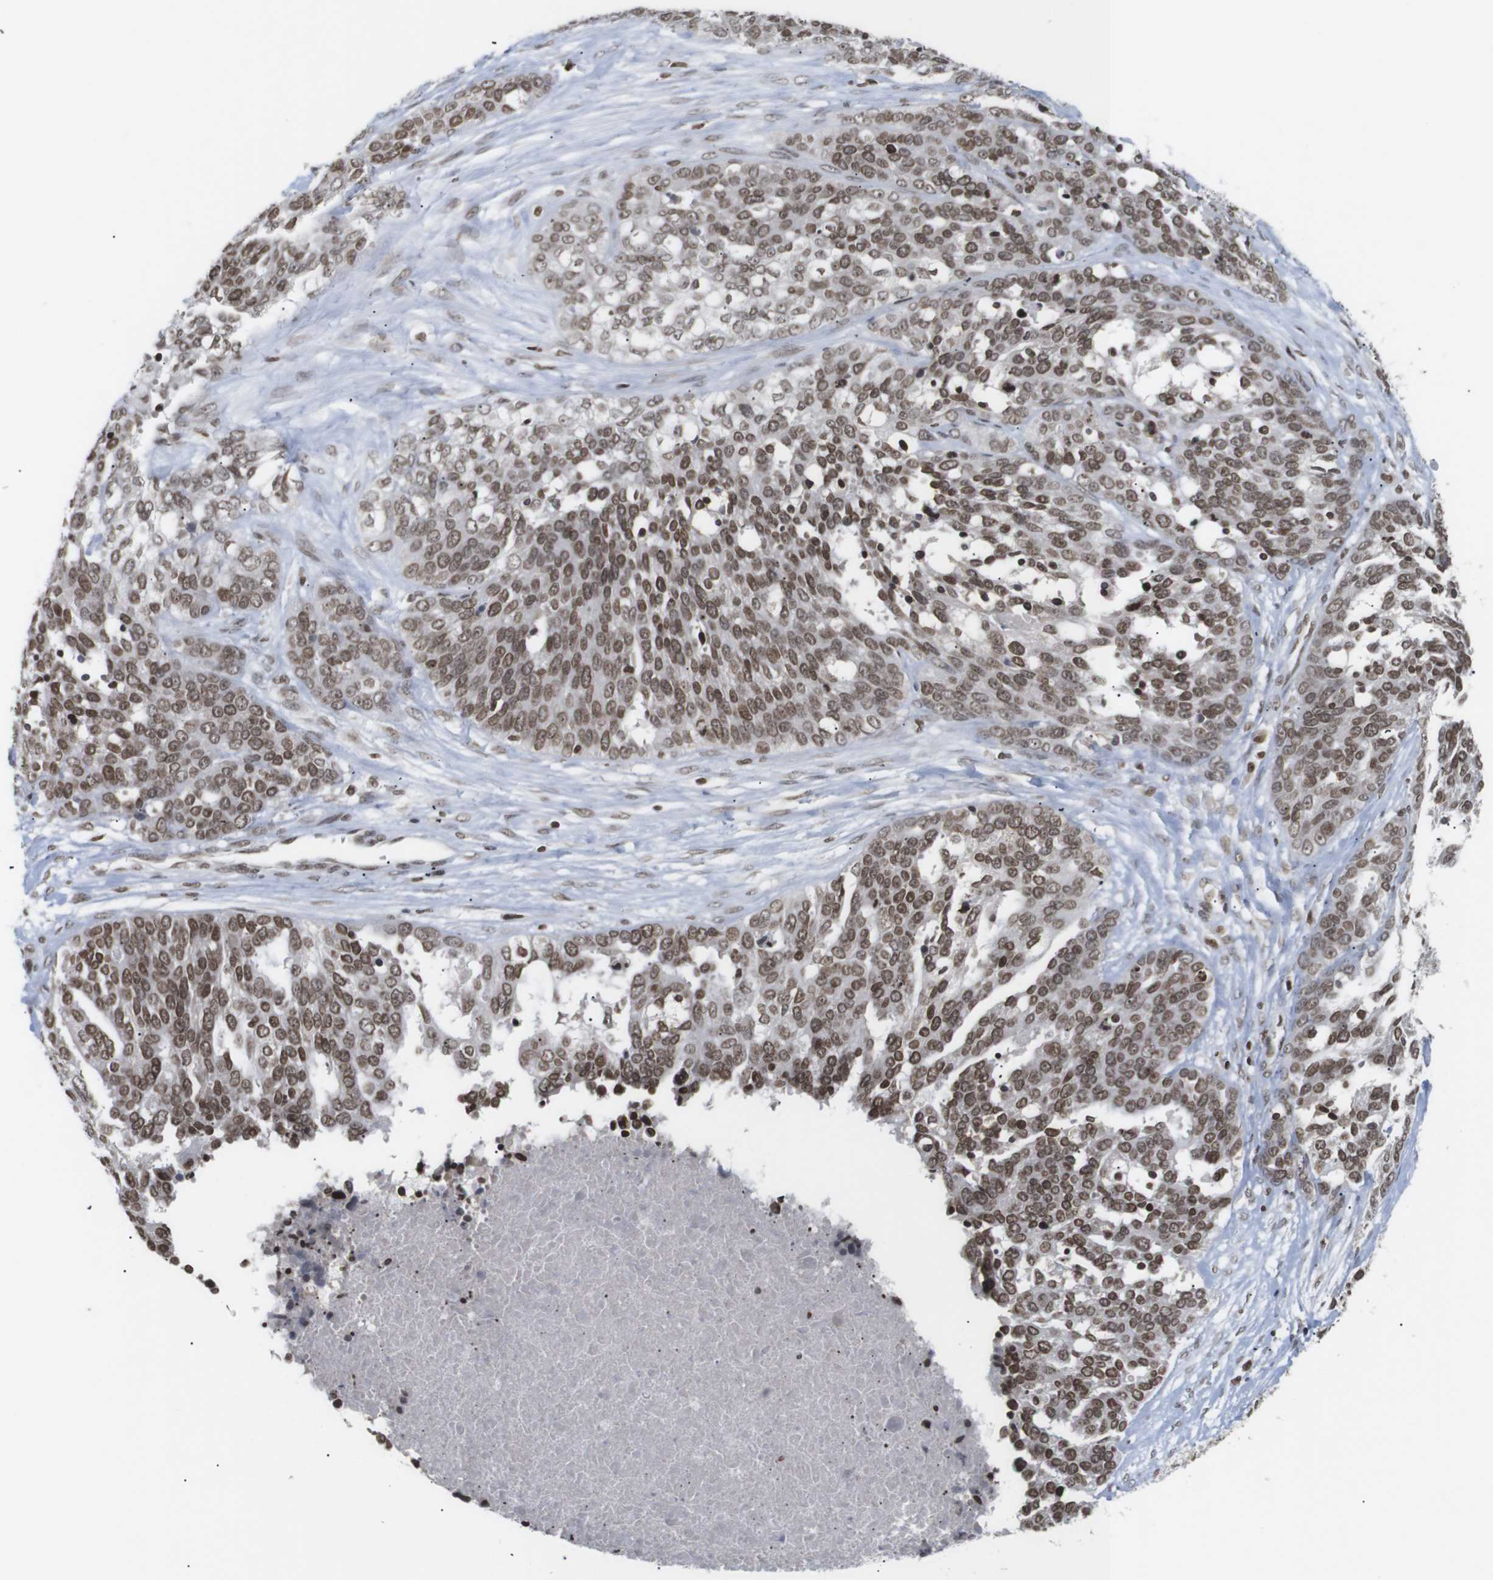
{"staining": {"intensity": "moderate", "quantity": ">75%", "location": "nuclear"}, "tissue": "ovarian cancer", "cell_type": "Tumor cells", "image_type": "cancer", "snomed": [{"axis": "morphology", "description": "Cystadenocarcinoma, serous, NOS"}, {"axis": "topography", "description": "Ovary"}], "caption": "A photomicrograph of ovarian serous cystadenocarcinoma stained for a protein reveals moderate nuclear brown staining in tumor cells. The staining was performed using DAB (3,3'-diaminobenzidine) to visualize the protein expression in brown, while the nuclei were stained in blue with hematoxylin (Magnification: 20x).", "gene": "ETV5", "patient": {"sex": "female", "age": 44}}